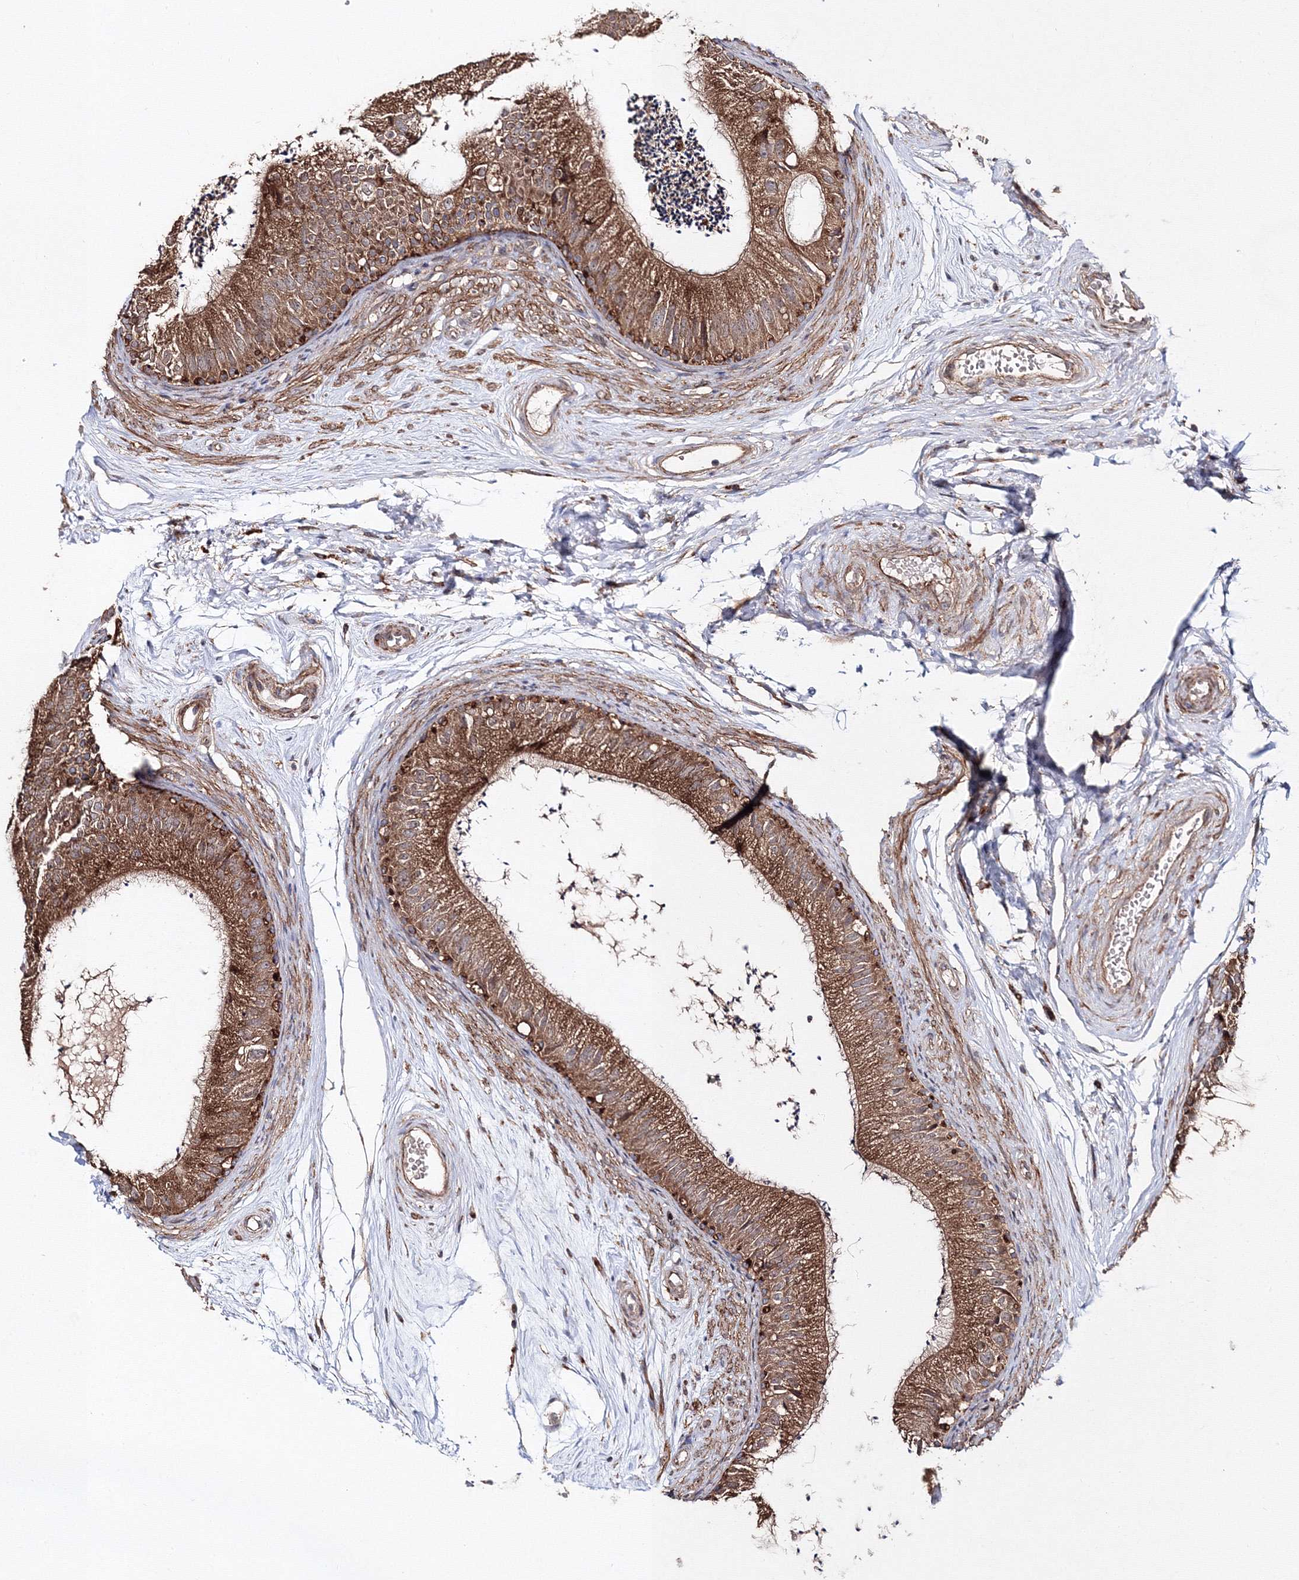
{"staining": {"intensity": "strong", "quantity": ">75%", "location": "cytoplasmic/membranous"}, "tissue": "epididymis", "cell_type": "Glandular cells", "image_type": "normal", "snomed": [{"axis": "morphology", "description": "Normal tissue, NOS"}, {"axis": "topography", "description": "Epididymis"}], "caption": "Approximately >75% of glandular cells in unremarkable human epididymis display strong cytoplasmic/membranous protein positivity as visualized by brown immunohistochemical staining.", "gene": "DDO", "patient": {"sex": "male", "age": 56}}